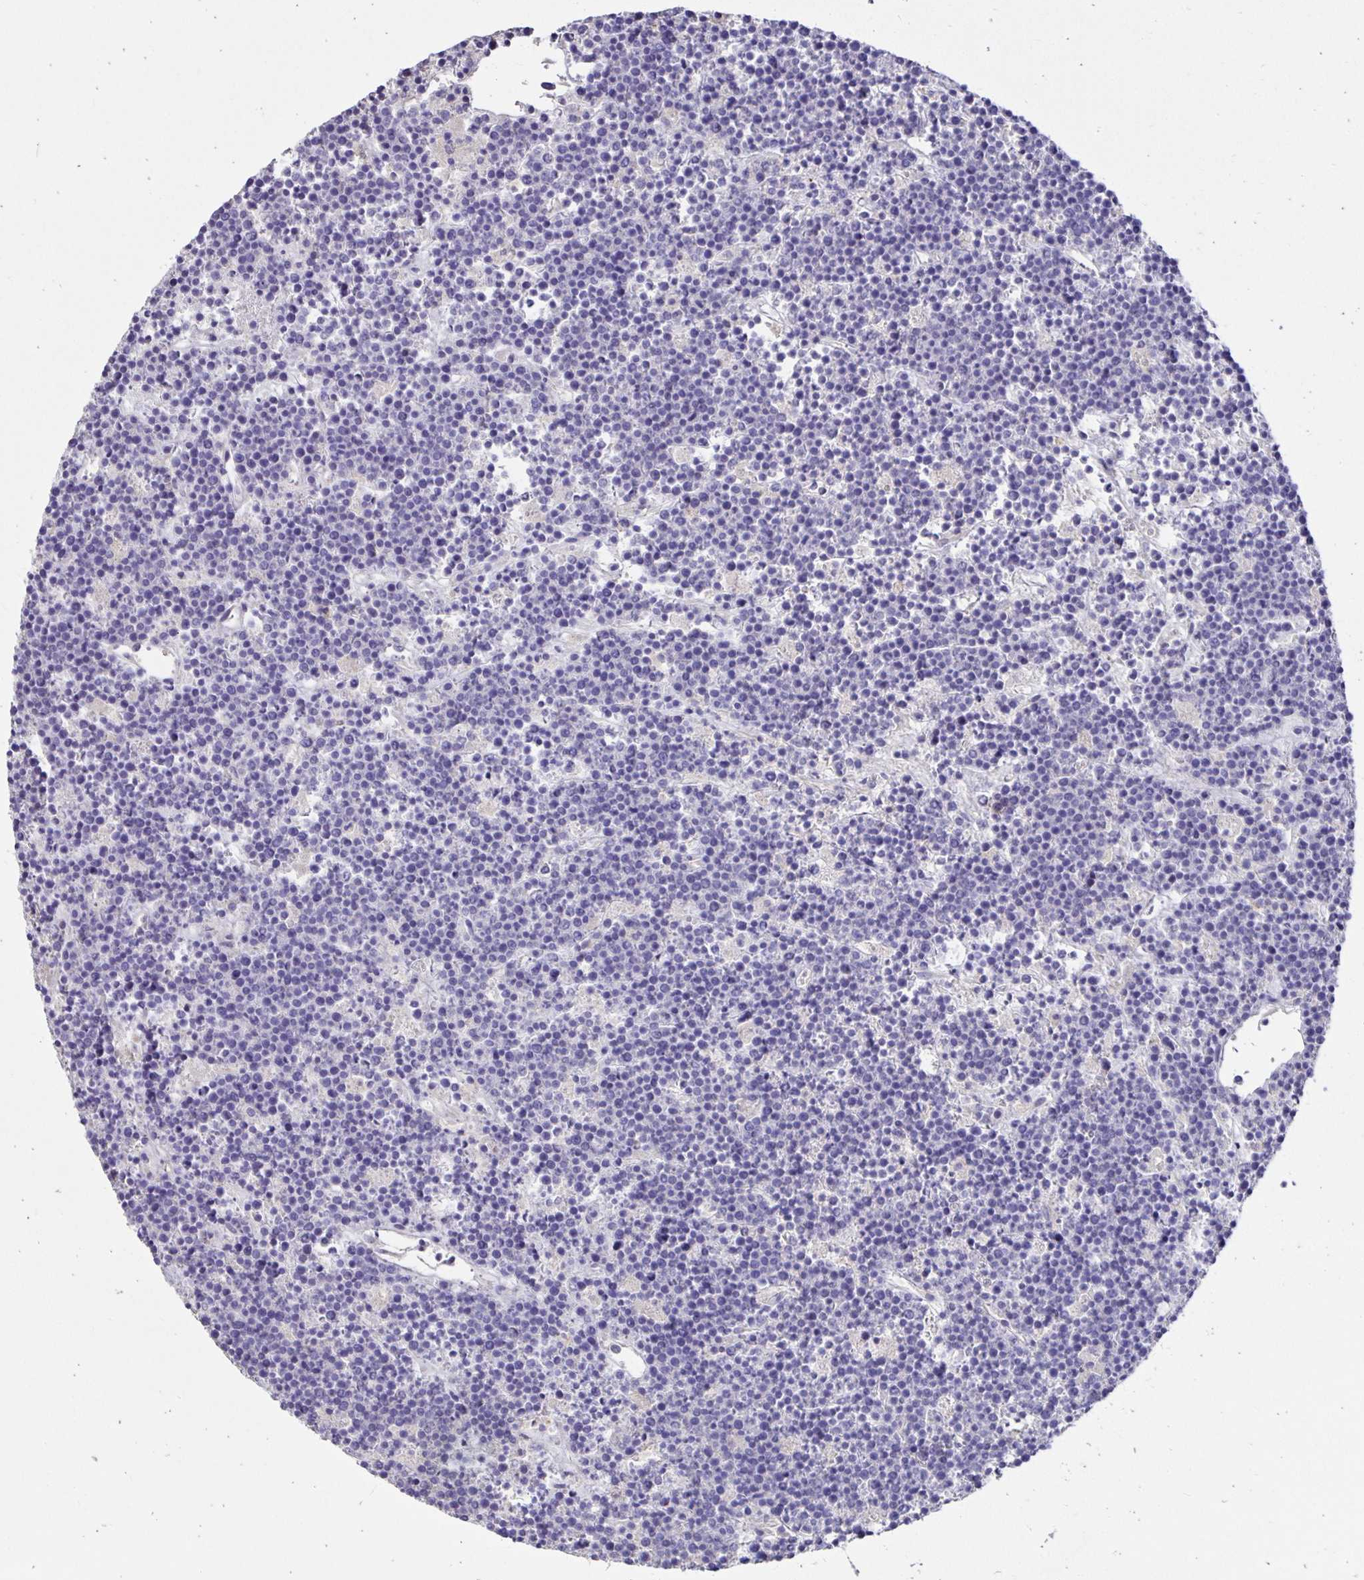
{"staining": {"intensity": "negative", "quantity": "none", "location": "none"}, "tissue": "lymphoma", "cell_type": "Tumor cells", "image_type": "cancer", "snomed": [{"axis": "morphology", "description": "Malignant lymphoma, non-Hodgkin's type, High grade"}, {"axis": "topography", "description": "Ovary"}], "caption": "Tumor cells are negative for brown protein staining in lymphoma.", "gene": "PNPLA3", "patient": {"sex": "female", "age": 56}}